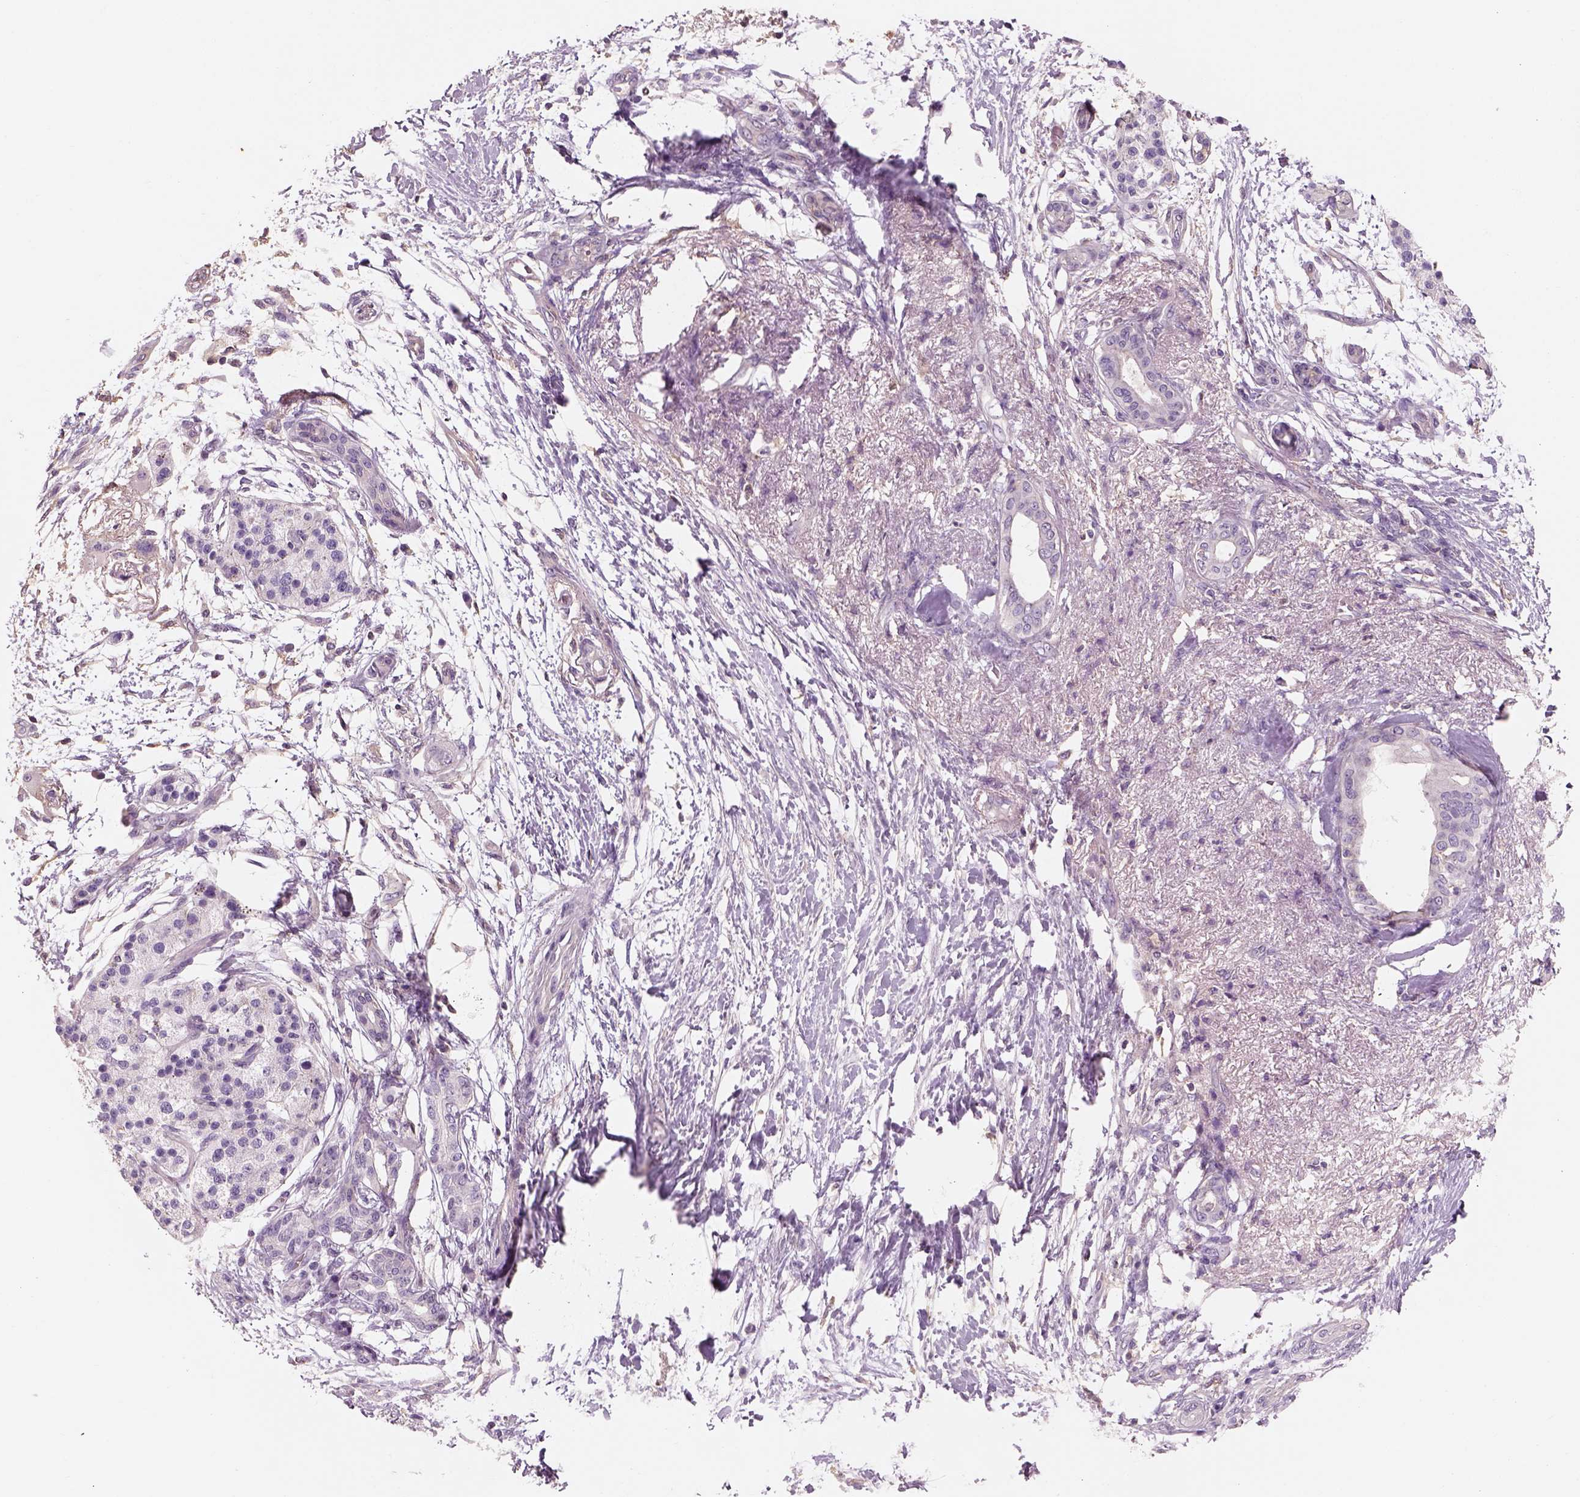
{"staining": {"intensity": "negative", "quantity": "none", "location": "none"}, "tissue": "pancreatic cancer", "cell_type": "Tumor cells", "image_type": "cancer", "snomed": [{"axis": "morphology", "description": "Adenocarcinoma, NOS"}, {"axis": "topography", "description": "Pancreas"}], "caption": "The photomicrograph demonstrates no staining of tumor cells in pancreatic cancer.", "gene": "OTUD6A", "patient": {"sex": "female", "age": 72}}